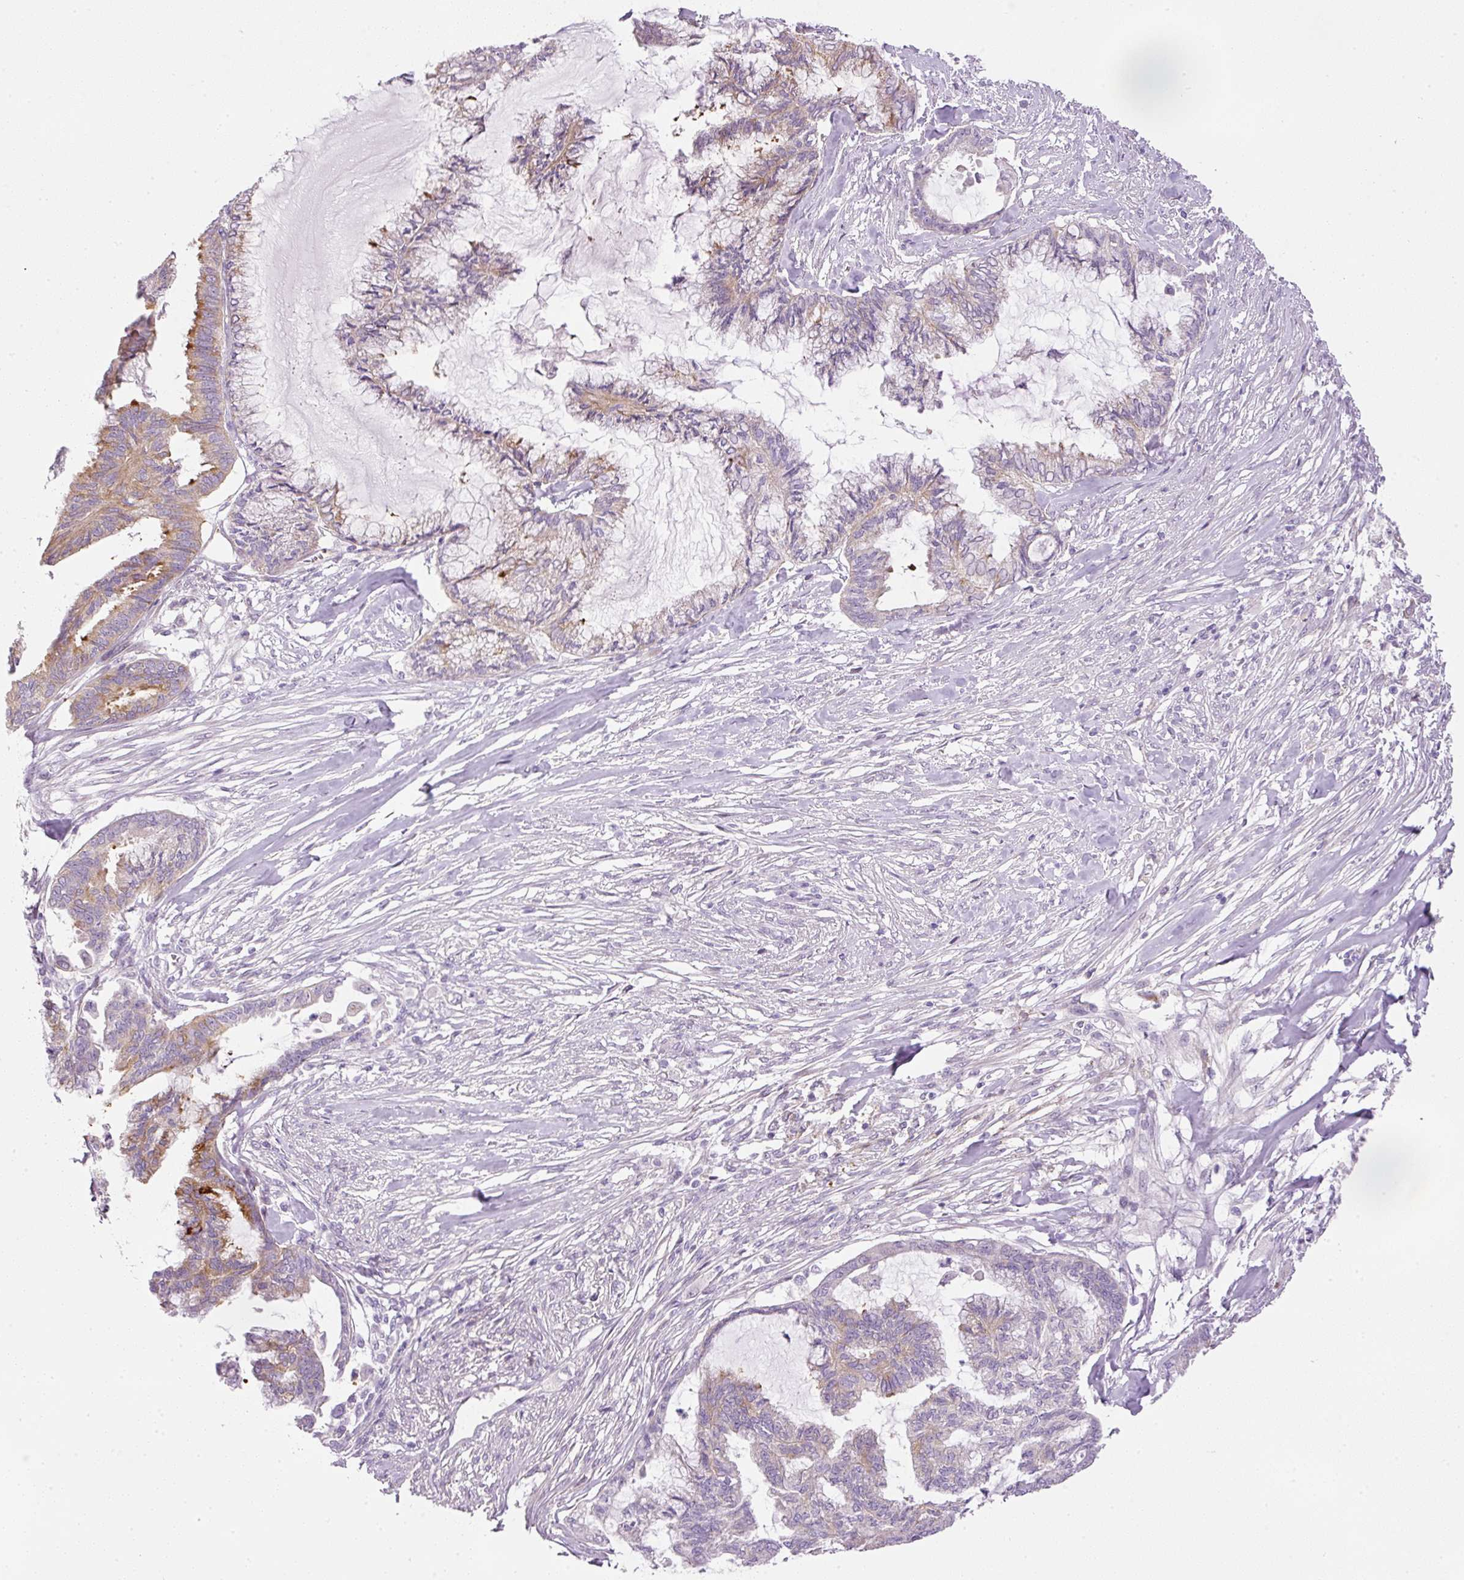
{"staining": {"intensity": "moderate", "quantity": "25%-75%", "location": "cytoplasmic/membranous"}, "tissue": "endometrial cancer", "cell_type": "Tumor cells", "image_type": "cancer", "snomed": [{"axis": "morphology", "description": "Adenocarcinoma, NOS"}, {"axis": "topography", "description": "Endometrium"}], "caption": "High-power microscopy captured an immunohistochemistry (IHC) micrograph of endometrial adenocarcinoma, revealing moderate cytoplasmic/membranous expression in approximately 25%-75% of tumor cells.", "gene": "KPNA5", "patient": {"sex": "female", "age": 86}}